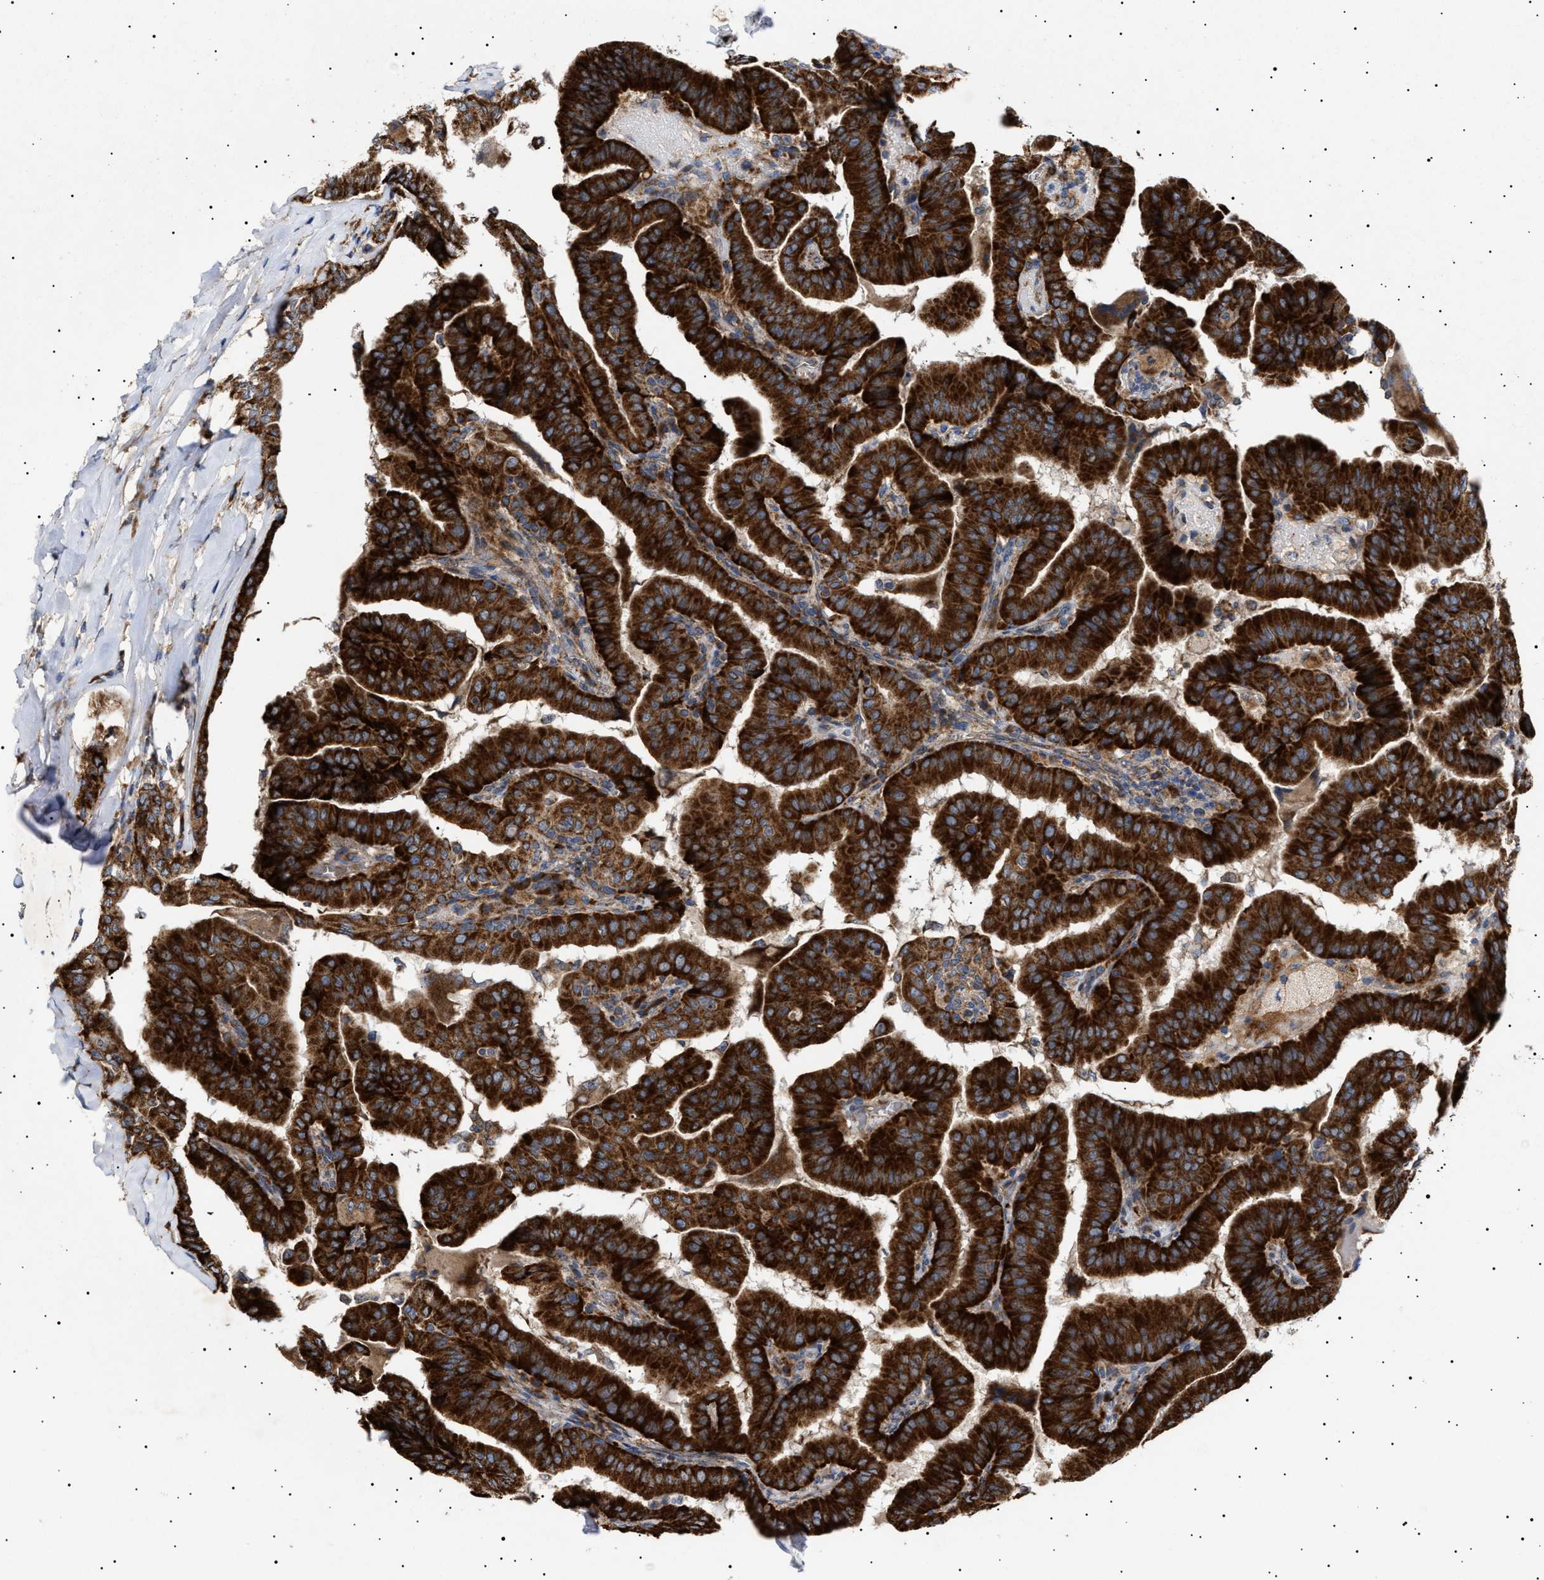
{"staining": {"intensity": "strong", "quantity": ">75%", "location": "cytoplasmic/membranous"}, "tissue": "thyroid cancer", "cell_type": "Tumor cells", "image_type": "cancer", "snomed": [{"axis": "morphology", "description": "Papillary adenocarcinoma, NOS"}, {"axis": "topography", "description": "Thyroid gland"}], "caption": "DAB (3,3'-diaminobenzidine) immunohistochemical staining of human papillary adenocarcinoma (thyroid) demonstrates strong cytoplasmic/membranous protein staining in approximately >75% of tumor cells. (DAB = brown stain, brightfield microscopy at high magnification).", "gene": "MRPL10", "patient": {"sex": "male", "age": 33}}